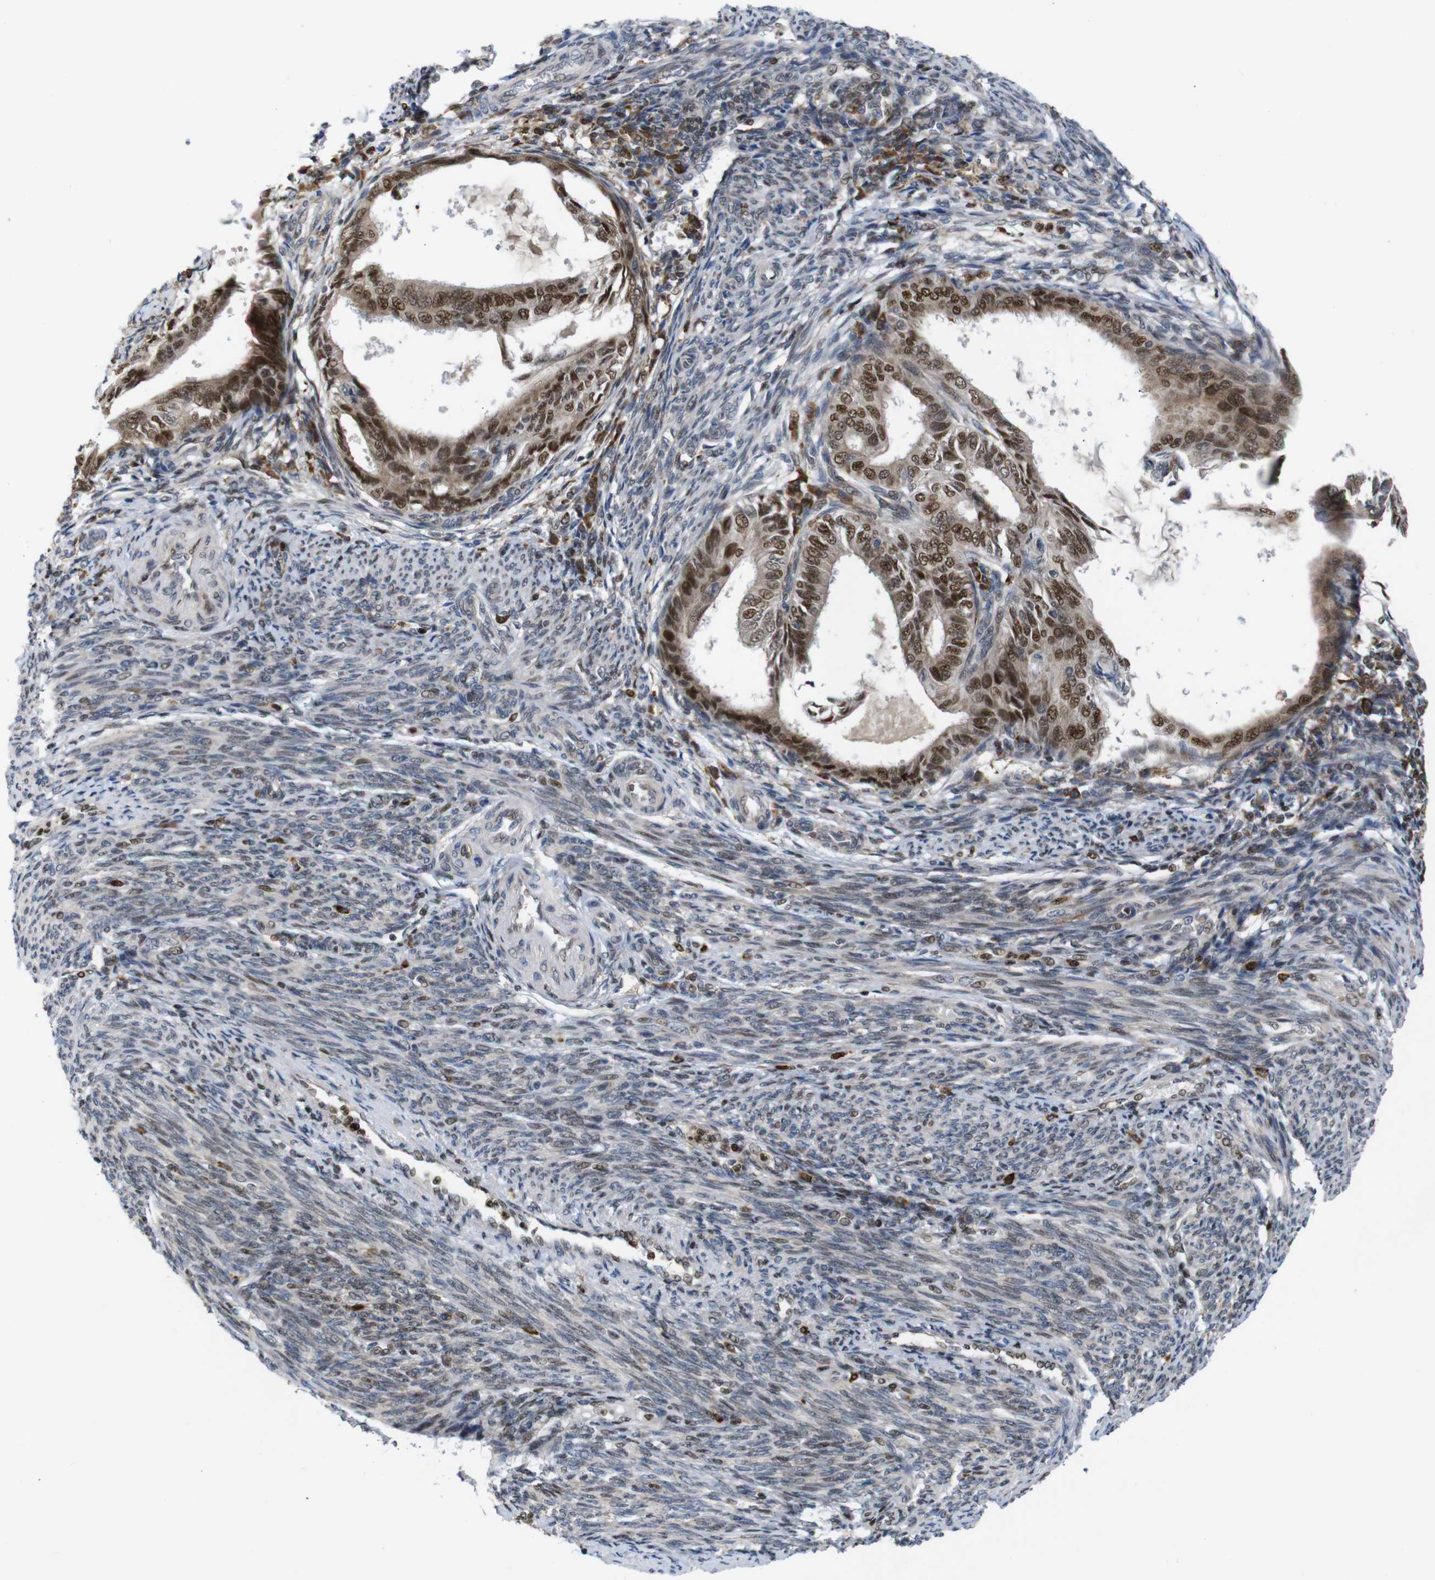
{"staining": {"intensity": "moderate", "quantity": "25%-75%", "location": "cytoplasmic/membranous,nuclear"}, "tissue": "endometrial cancer", "cell_type": "Tumor cells", "image_type": "cancer", "snomed": [{"axis": "morphology", "description": "Adenocarcinoma, NOS"}, {"axis": "topography", "description": "Endometrium"}], "caption": "High-magnification brightfield microscopy of endometrial cancer stained with DAB (brown) and counterstained with hematoxylin (blue). tumor cells exhibit moderate cytoplasmic/membranous and nuclear positivity is identified in approximately25%-75% of cells.", "gene": "PTPN1", "patient": {"sex": "female", "age": 58}}